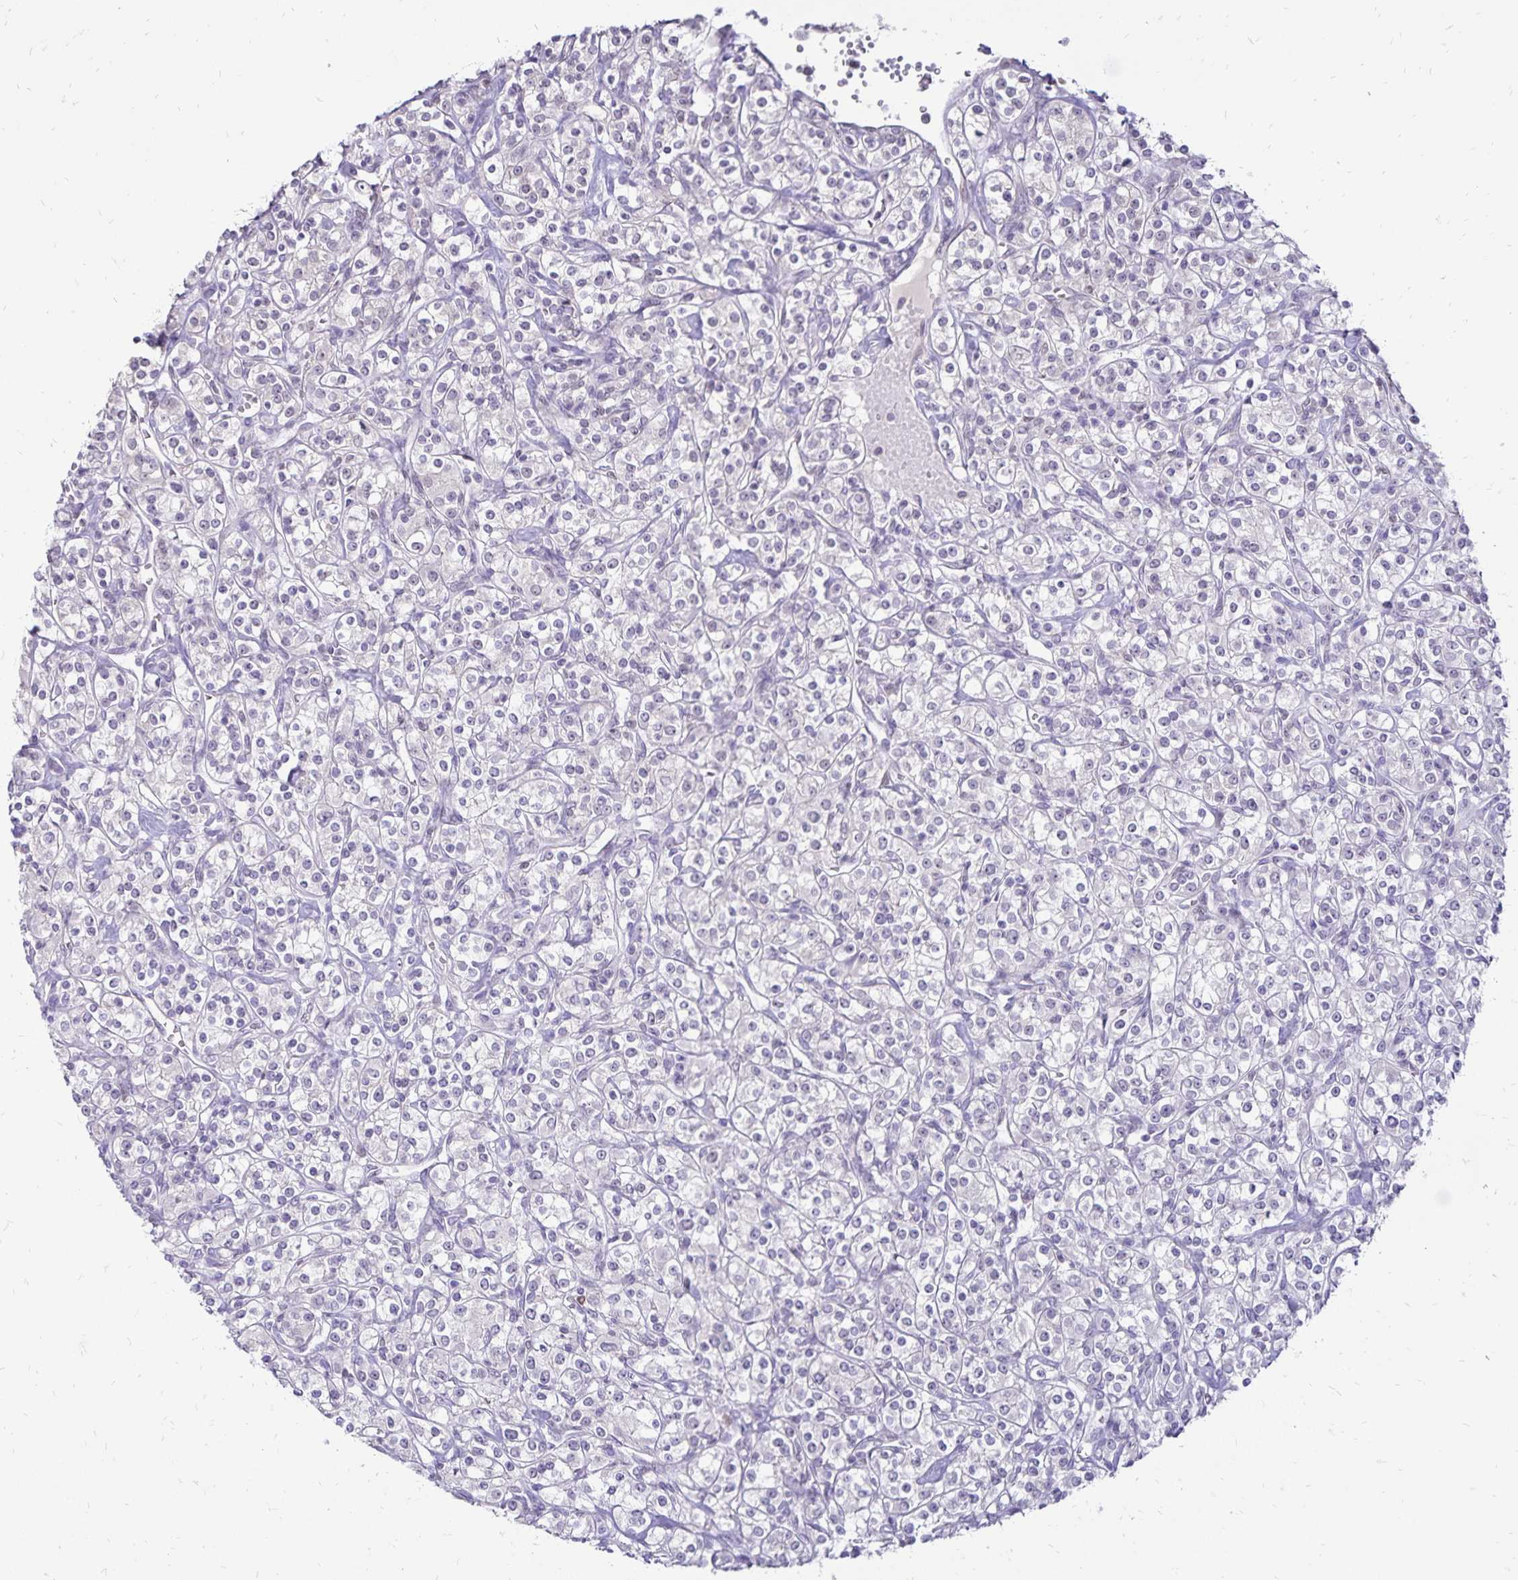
{"staining": {"intensity": "negative", "quantity": "none", "location": "none"}, "tissue": "renal cancer", "cell_type": "Tumor cells", "image_type": "cancer", "snomed": [{"axis": "morphology", "description": "Adenocarcinoma, NOS"}, {"axis": "topography", "description": "Kidney"}], "caption": "Micrograph shows no significant protein positivity in tumor cells of adenocarcinoma (renal). (Immunohistochemistry, brightfield microscopy, high magnification).", "gene": "POLB", "patient": {"sex": "male", "age": 77}}